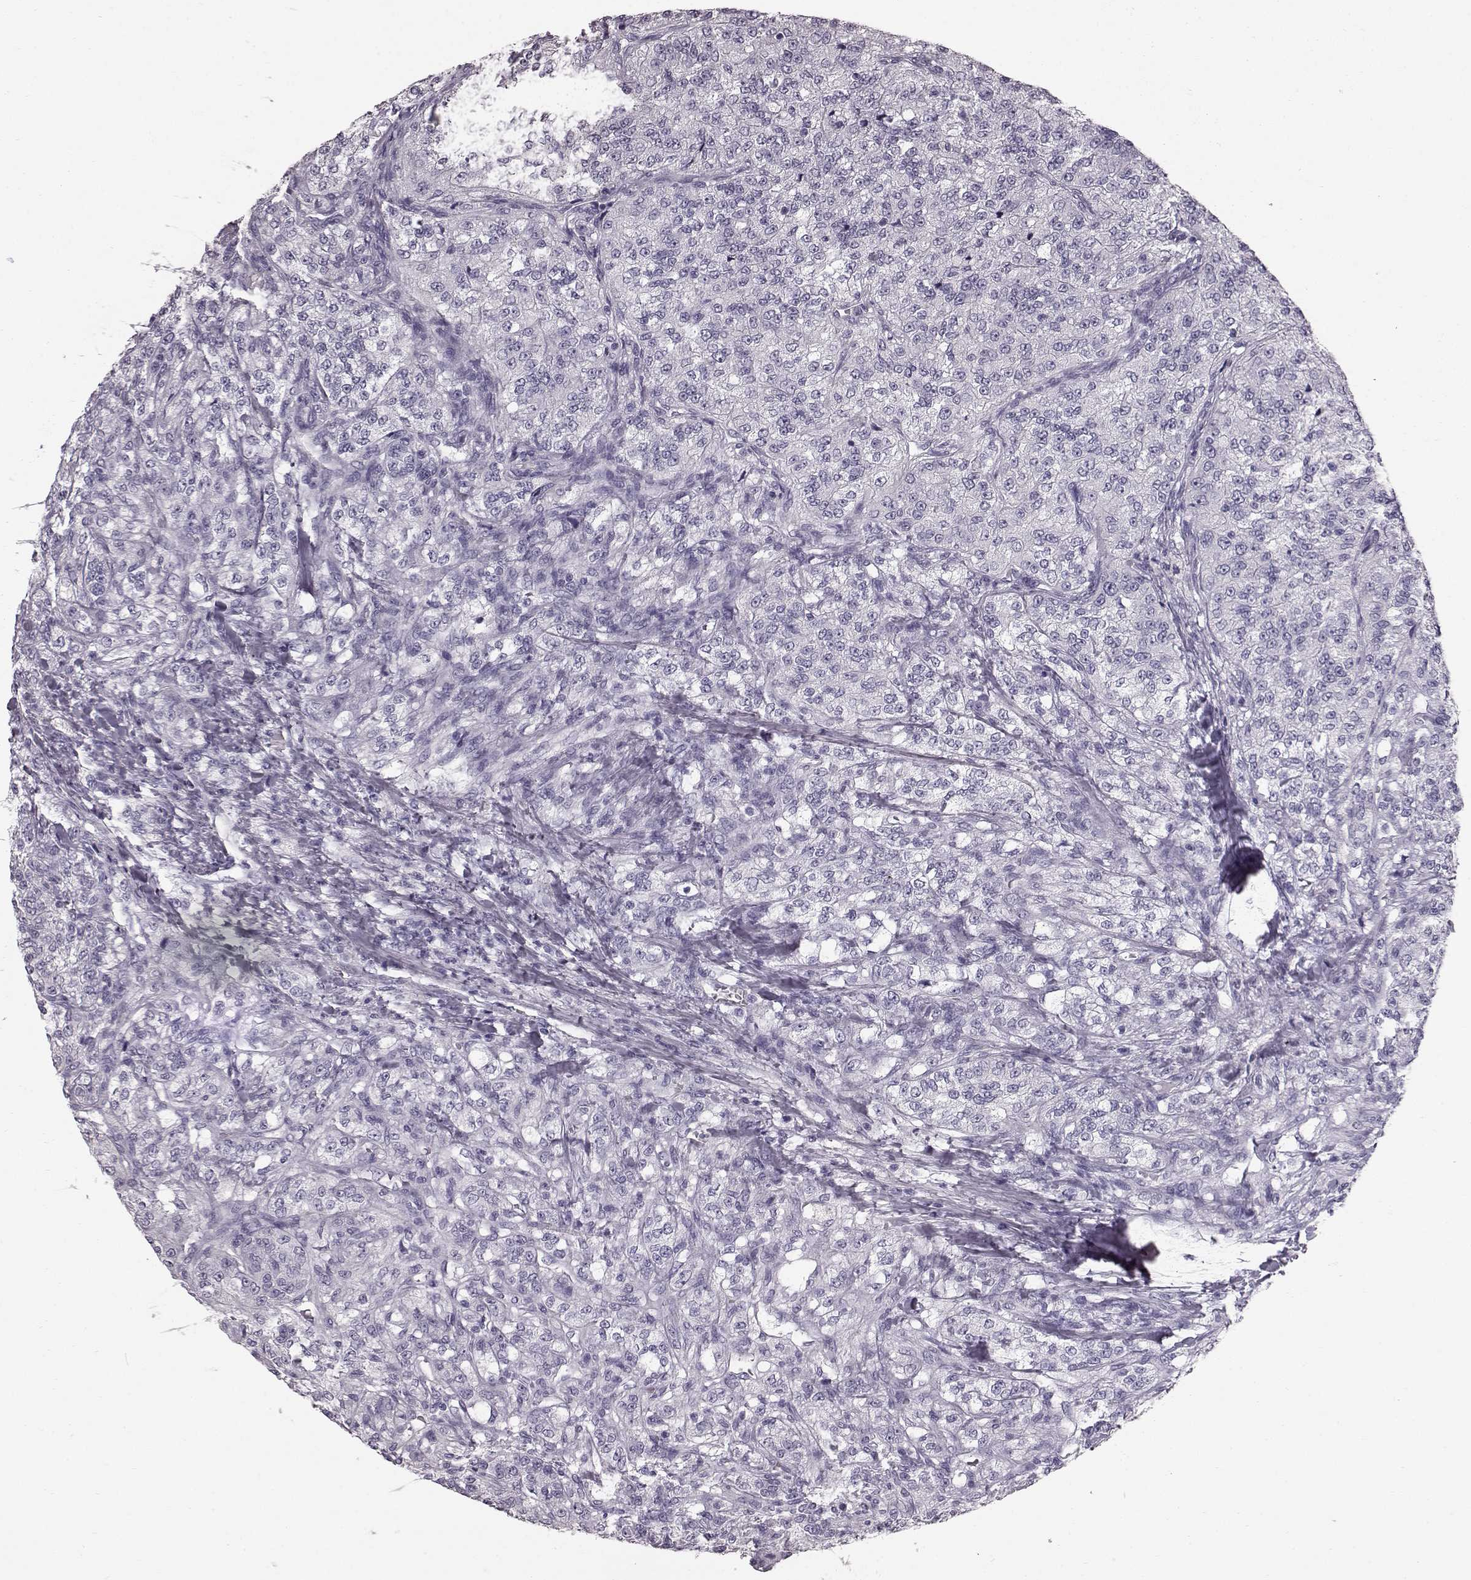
{"staining": {"intensity": "negative", "quantity": "none", "location": "none"}, "tissue": "renal cancer", "cell_type": "Tumor cells", "image_type": "cancer", "snomed": [{"axis": "morphology", "description": "Adenocarcinoma, NOS"}, {"axis": "topography", "description": "Kidney"}], "caption": "Tumor cells are negative for protein expression in human renal adenocarcinoma.", "gene": "TCHHL1", "patient": {"sex": "female", "age": 63}}